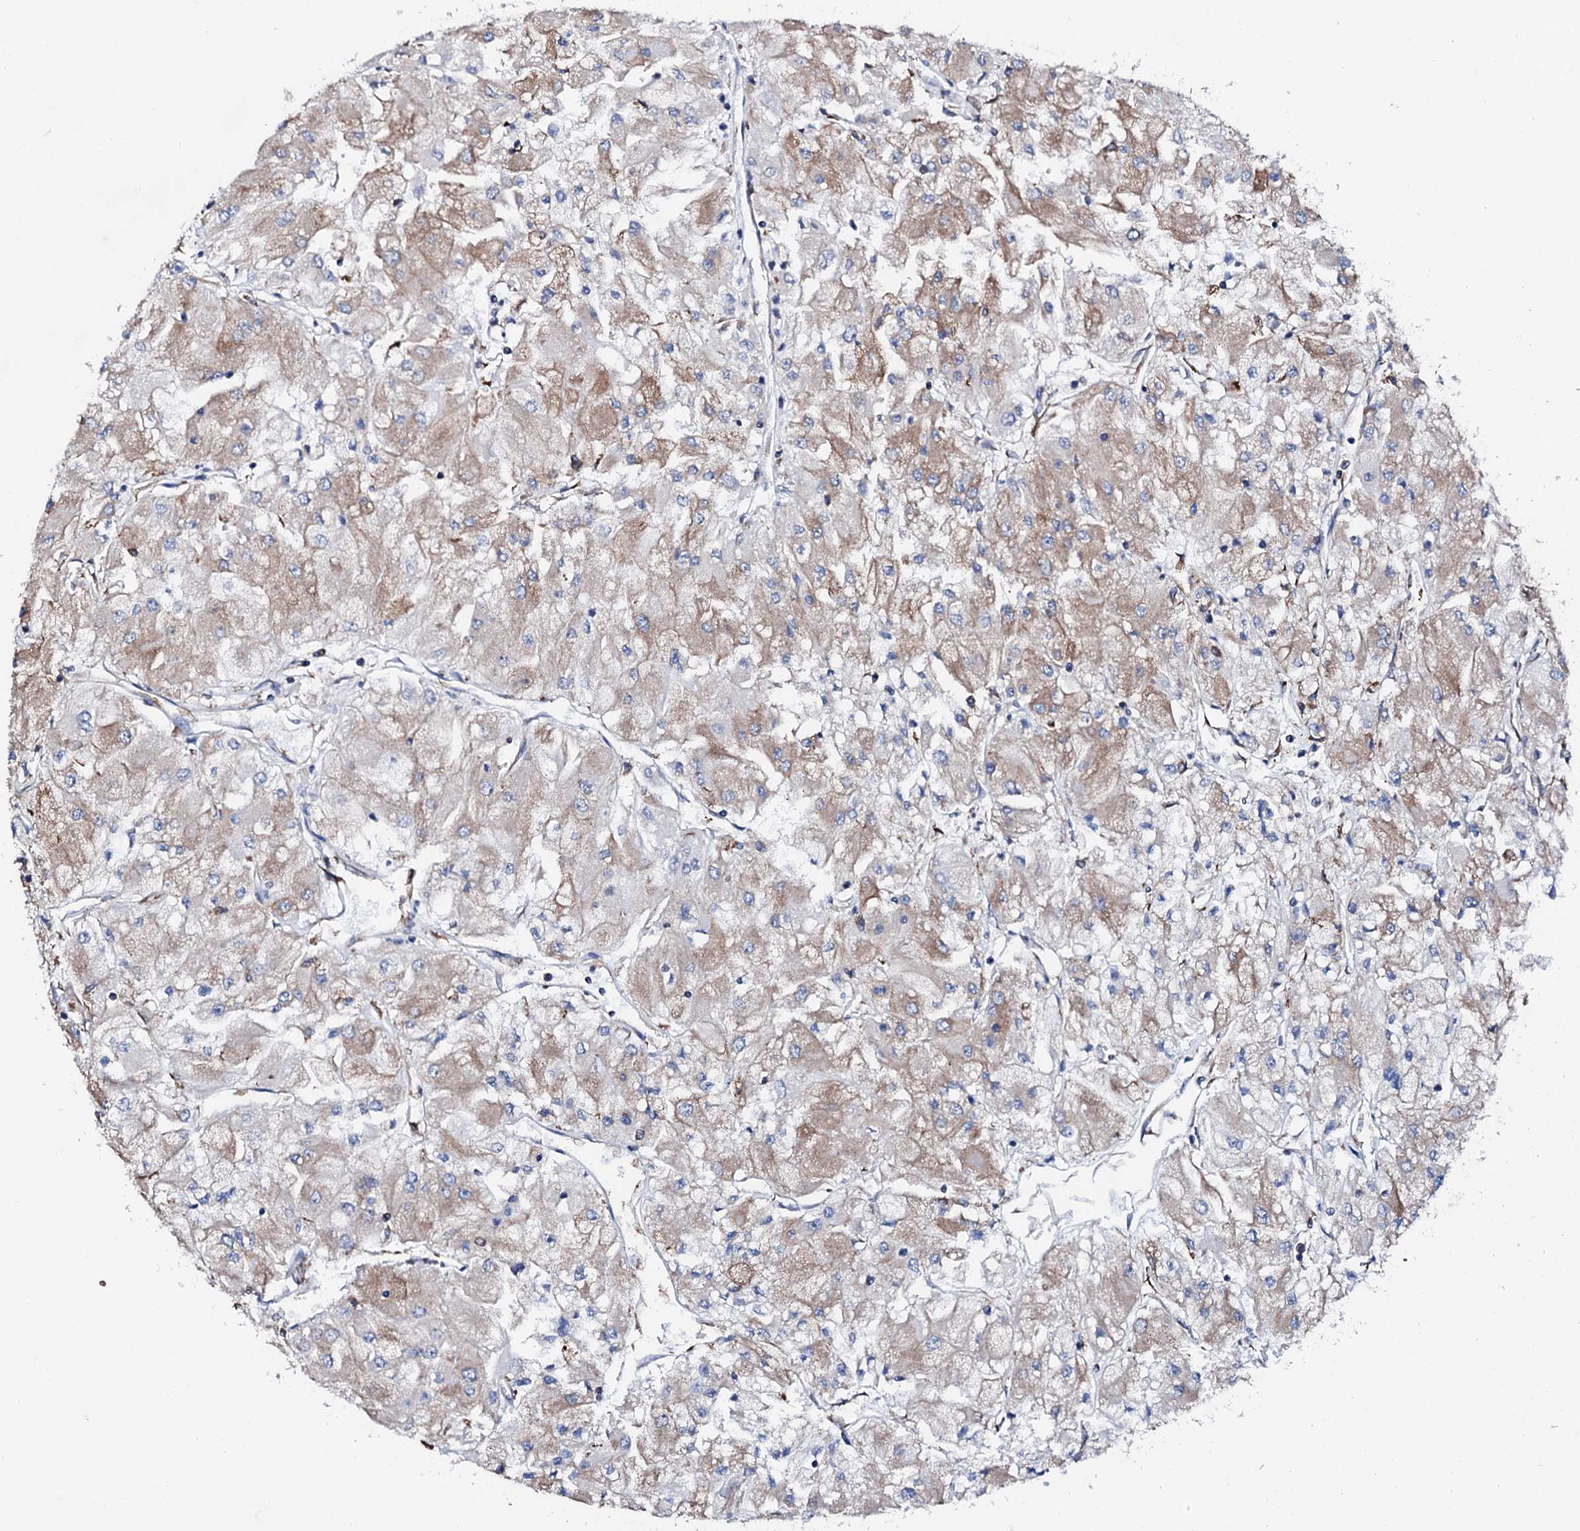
{"staining": {"intensity": "moderate", "quantity": "25%-75%", "location": "cytoplasmic/membranous"}, "tissue": "renal cancer", "cell_type": "Tumor cells", "image_type": "cancer", "snomed": [{"axis": "morphology", "description": "Adenocarcinoma, NOS"}, {"axis": "topography", "description": "Kidney"}], "caption": "A medium amount of moderate cytoplasmic/membranous positivity is appreciated in about 25%-75% of tumor cells in renal cancer (adenocarcinoma) tissue.", "gene": "AMDHD1", "patient": {"sex": "male", "age": 80}}